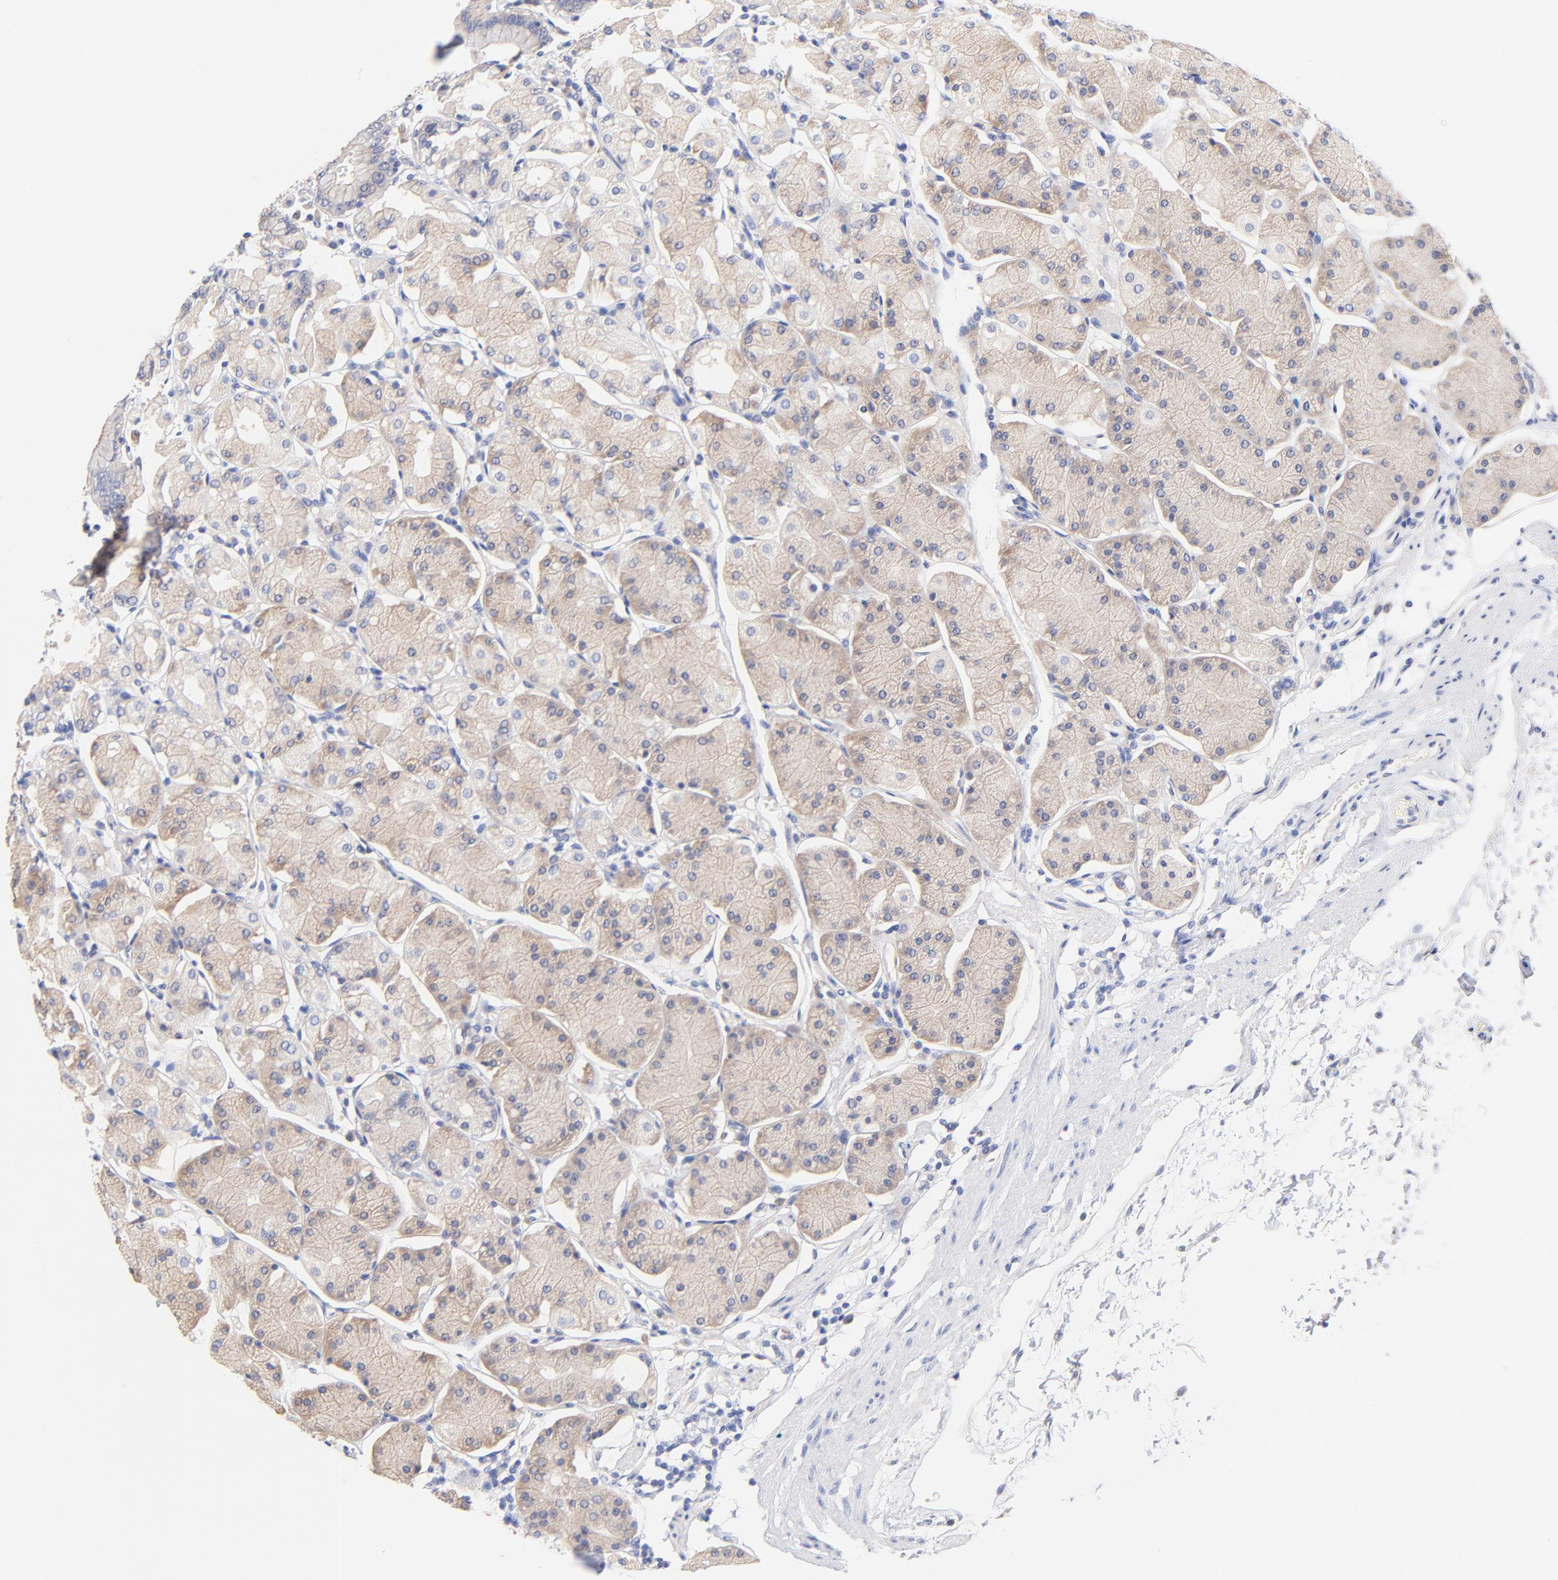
{"staining": {"intensity": "weak", "quantity": ">75%", "location": "cytoplasmic/membranous"}, "tissue": "stomach", "cell_type": "Glandular cells", "image_type": "normal", "snomed": [{"axis": "morphology", "description": "Normal tissue, NOS"}, {"axis": "topography", "description": "Stomach, upper"}, {"axis": "topography", "description": "Stomach"}], "caption": "Unremarkable stomach was stained to show a protein in brown. There is low levels of weak cytoplasmic/membranous staining in approximately >75% of glandular cells. The protein of interest is stained brown, and the nuclei are stained in blue (DAB (3,3'-diaminobenzidine) IHC with brightfield microscopy, high magnification).", "gene": "TNFRSF13C", "patient": {"sex": "male", "age": 76}}